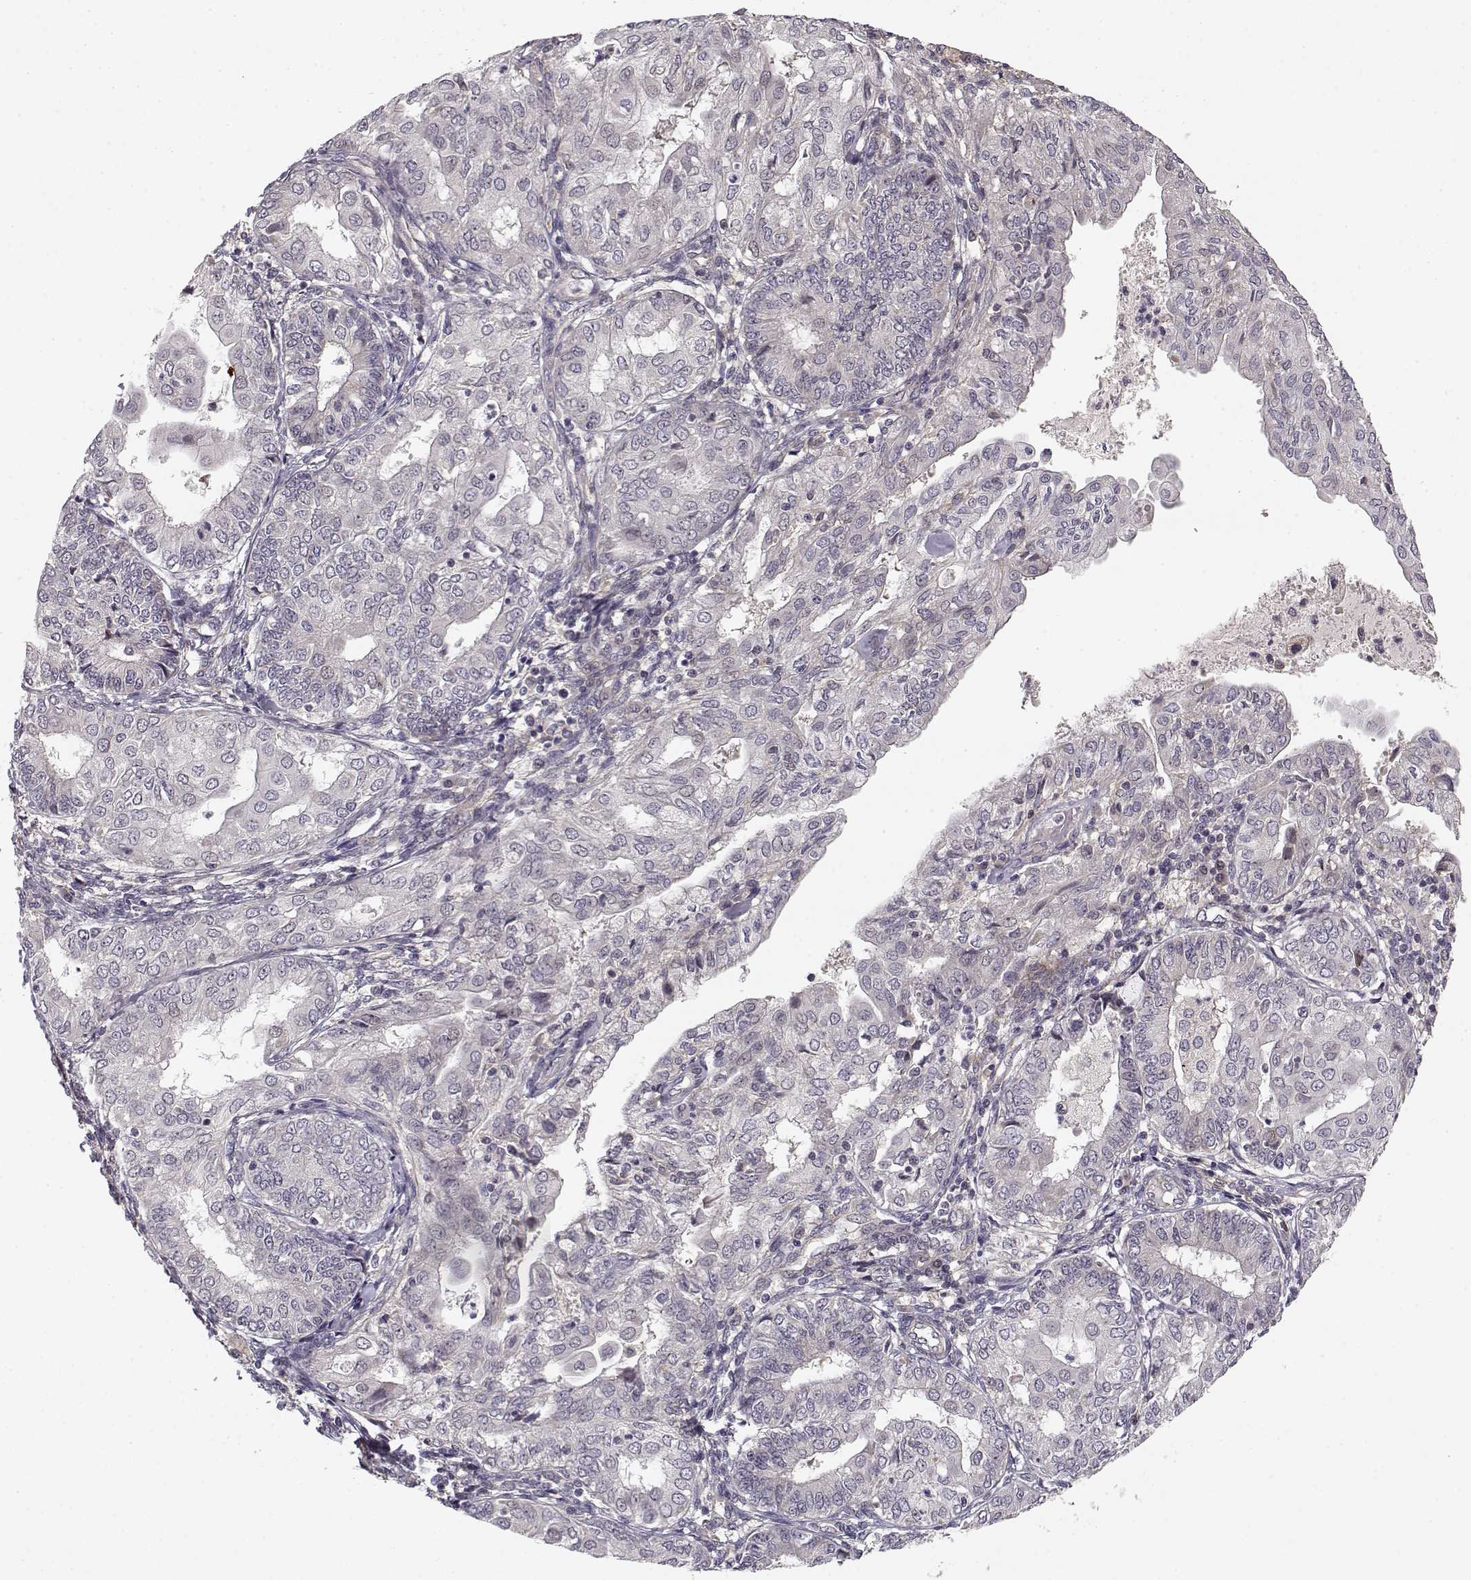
{"staining": {"intensity": "negative", "quantity": "none", "location": "none"}, "tissue": "endometrial cancer", "cell_type": "Tumor cells", "image_type": "cancer", "snomed": [{"axis": "morphology", "description": "Adenocarcinoma, NOS"}, {"axis": "topography", "description": "Endometrium"}], "caption": "An immunohistochemistry (IHC) micrograph of endometrial adenocarcinoma is shown. There is no staining in tumor cells of endometrial adenocarcinoma.", "gene": "MED12L", "patient": {"sex": "female", "age": 68}}